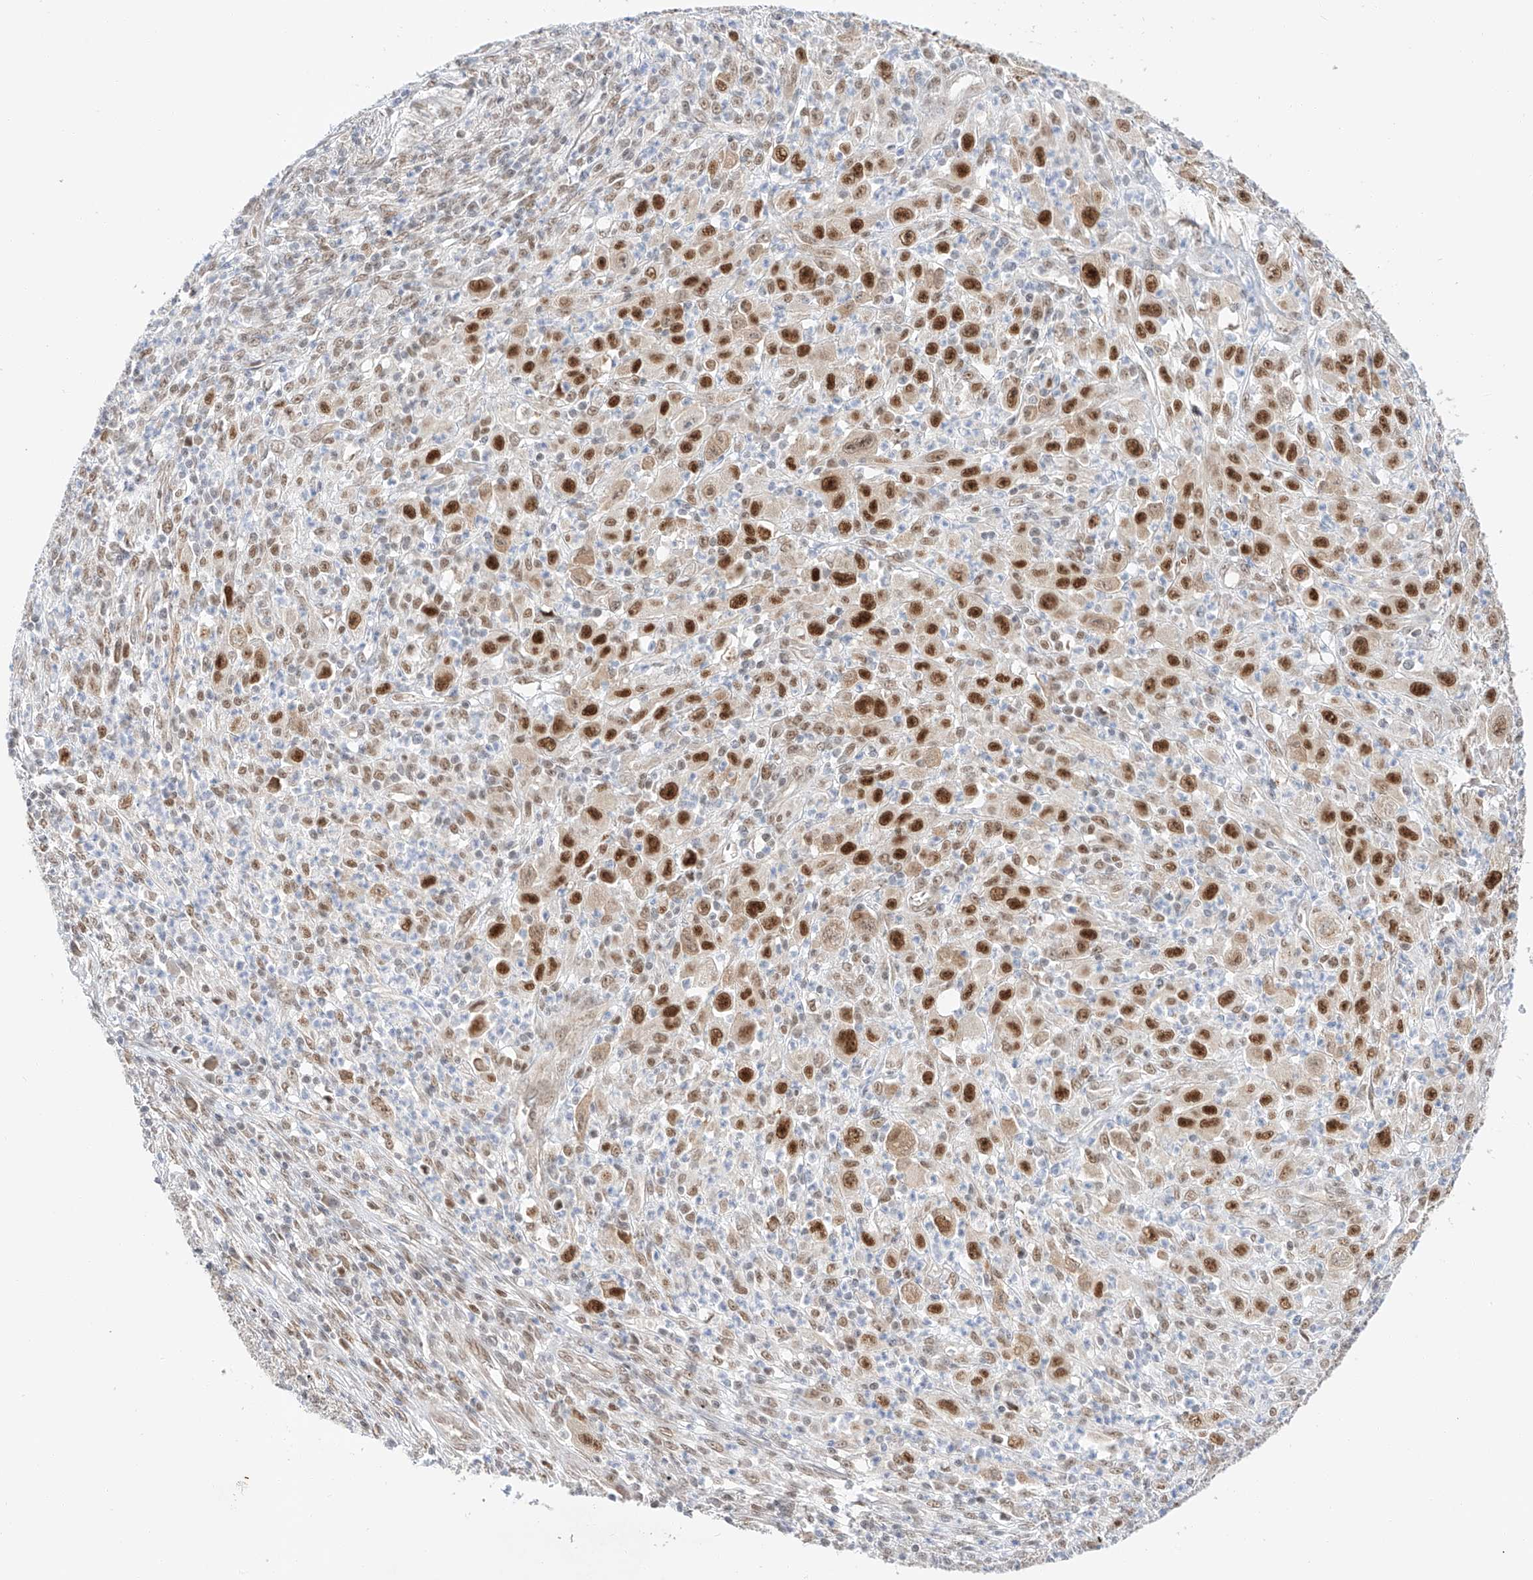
{"staining": {"intensity": "strong", "quantity": ">75%", "location": "nuclear"}, "tissue": "melanoma", "cell_type": "Tumor cells", "image_type": "cancer", "snomed": [{"axis": "morphology", "description": "Malignant melanoma, Metastatic site"}, {"axis": "topography", "description": "Skin"}], "caption": "Brown immunohistochemical staining in human malignant melanoma (metastatic site) exhibits strong nuclear staining in approximately >75% of tumor cells. The protein of interest is stained brown, and the nuclei are stained in blue (DAB IHC with brightfield microscopy, high magnification).", "gene": "POGK", "patient": {"sex": "female", "age": 56}}